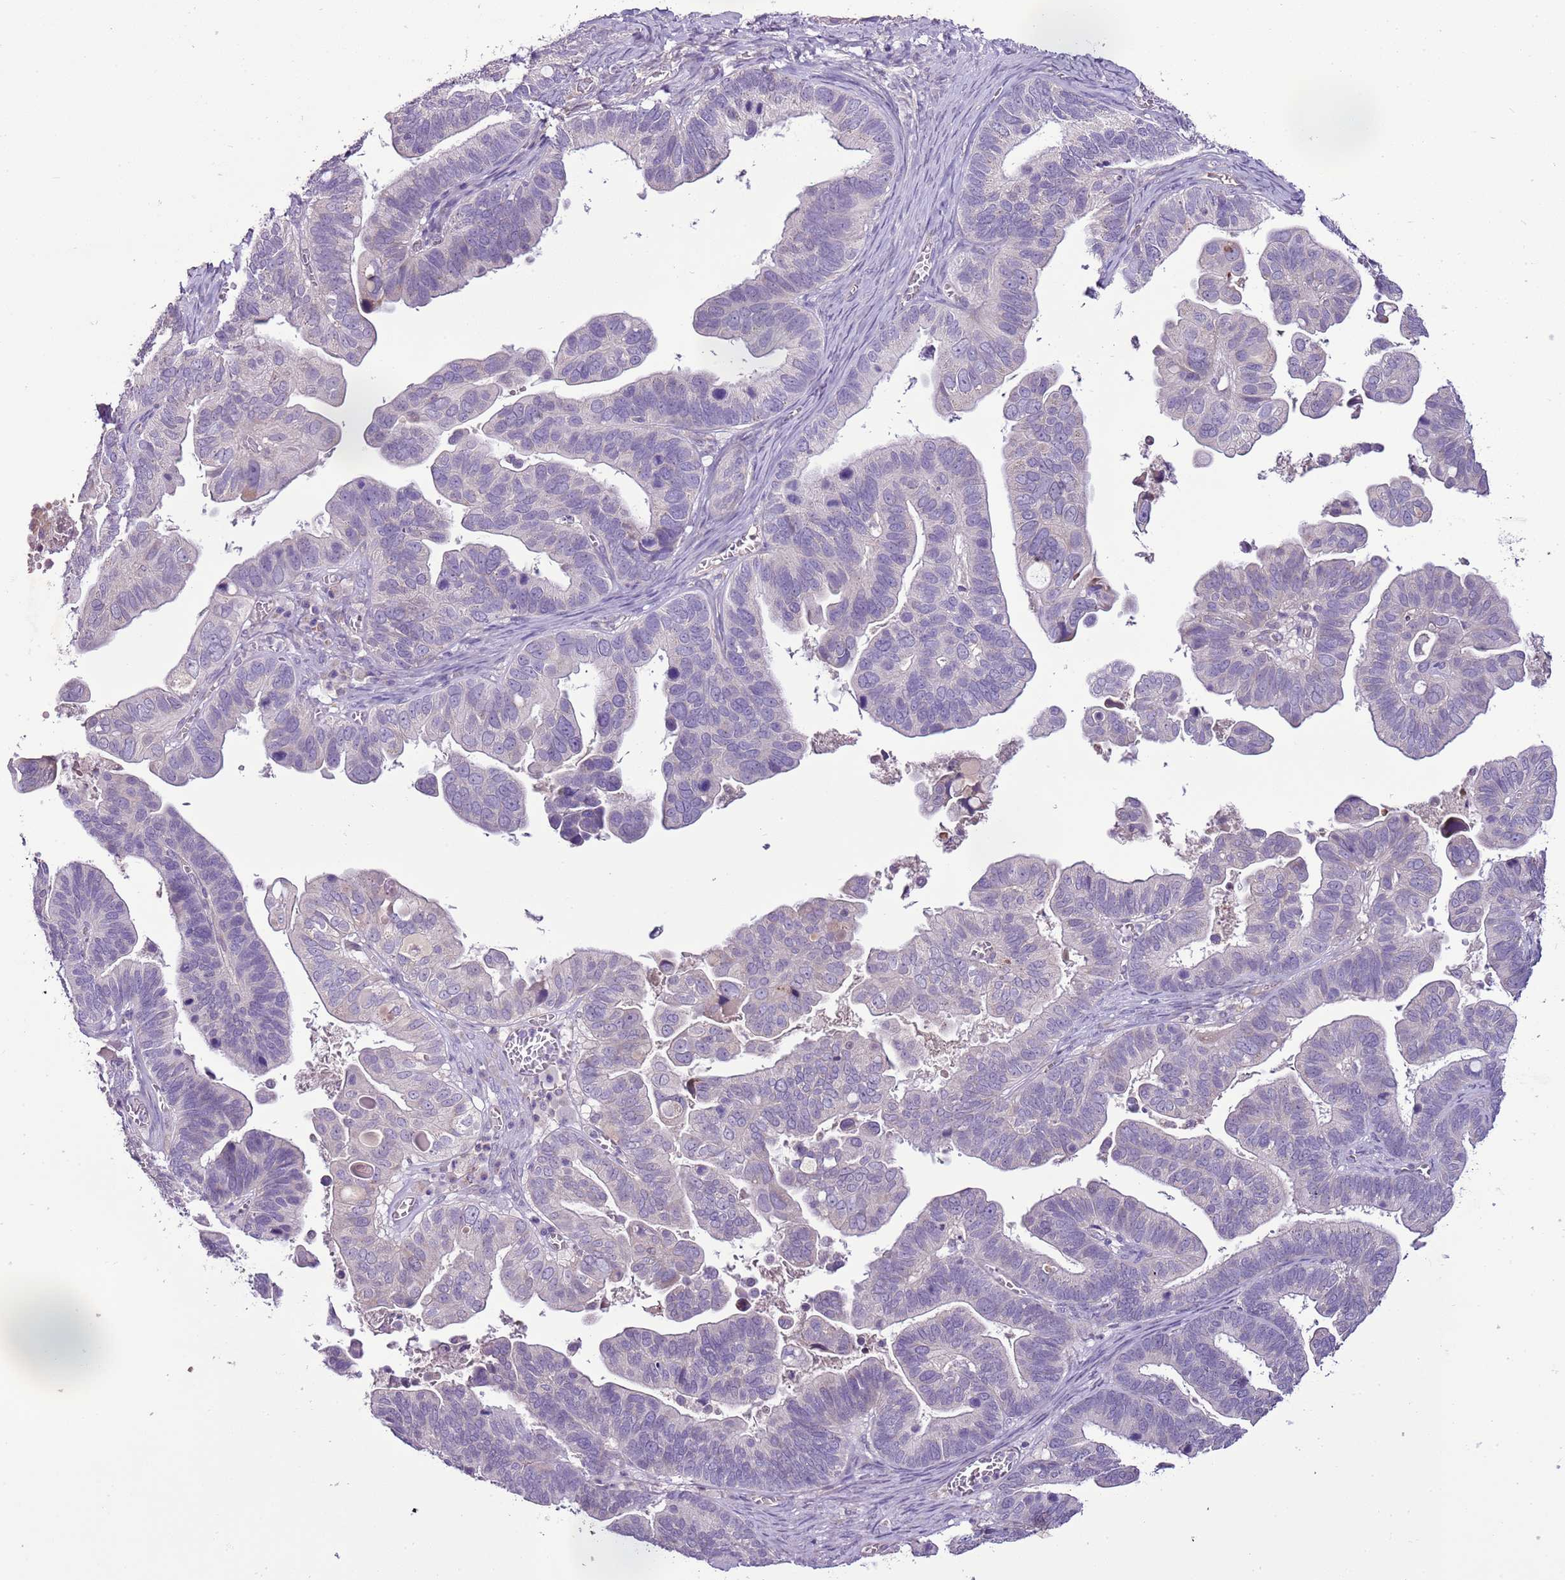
{"staining": {"intensity": "negative", "quantity": "none", "location": "none"}, "tissue": "ovarian cancer", "cell_type": "Tumor cells", "image_type": "cancer", "snomed": [{"axis": "morphology", "description": "Cystadenocarcinoma, serous, NOS"}, {"axis": "topography", "description": "Ovary"}], "caption": "This is a micrograph of IHC staining of ovarian cancer (serous cystadenocarcinoma), which shows no expression in tumor cells. (Stains: DAB (3,3'-diaminobenzidine) immunohistochemistry with hematoxylin counter stain, Microscopy: brightfield microscopy at high magnification).", "gene": "CMKLR1", "patient": {"sex": "female", "age": 56}}